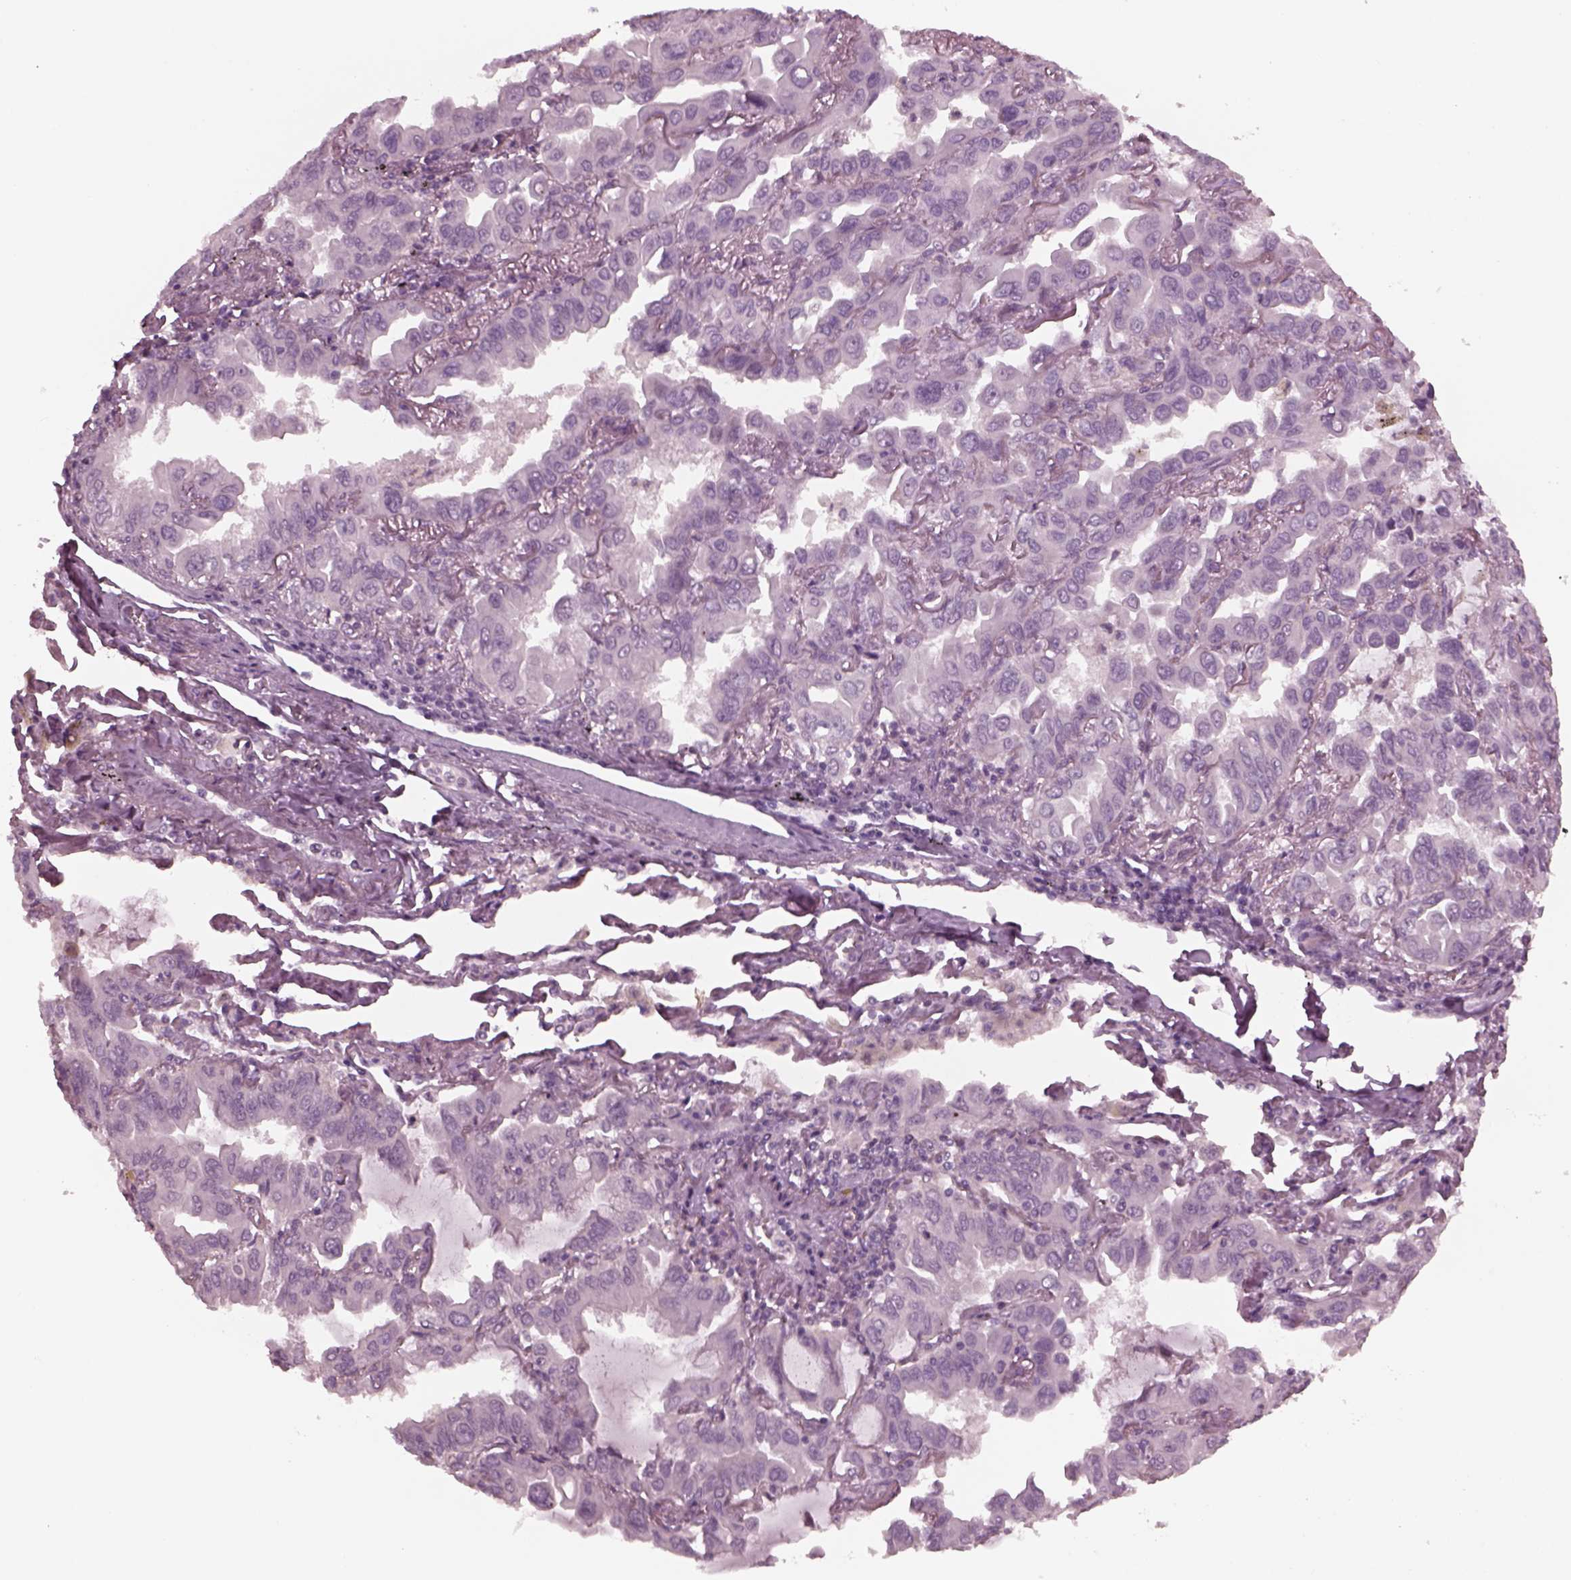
{"staining": {"intensity": "negative", "quantity": "none", "location": "none"}, "tissue": "lung cancer", "cell_type": "Tumor cells", "image_type": "cancer", "snomed": [{"axis": "morphology", "description": "Adenocarcinoma, NOS"}, {"axis": "topography", "description": "Lung"}], "caption": "The histopathology image reveals no significant expression in tumor cells of adenocarcinoma (lung). (DAB (3,3'-diaminobenzidine) immunohistochemistry (IHC), high magnification).", "gene": "YY2", "patient": {"sex": "male", "age": 64}}